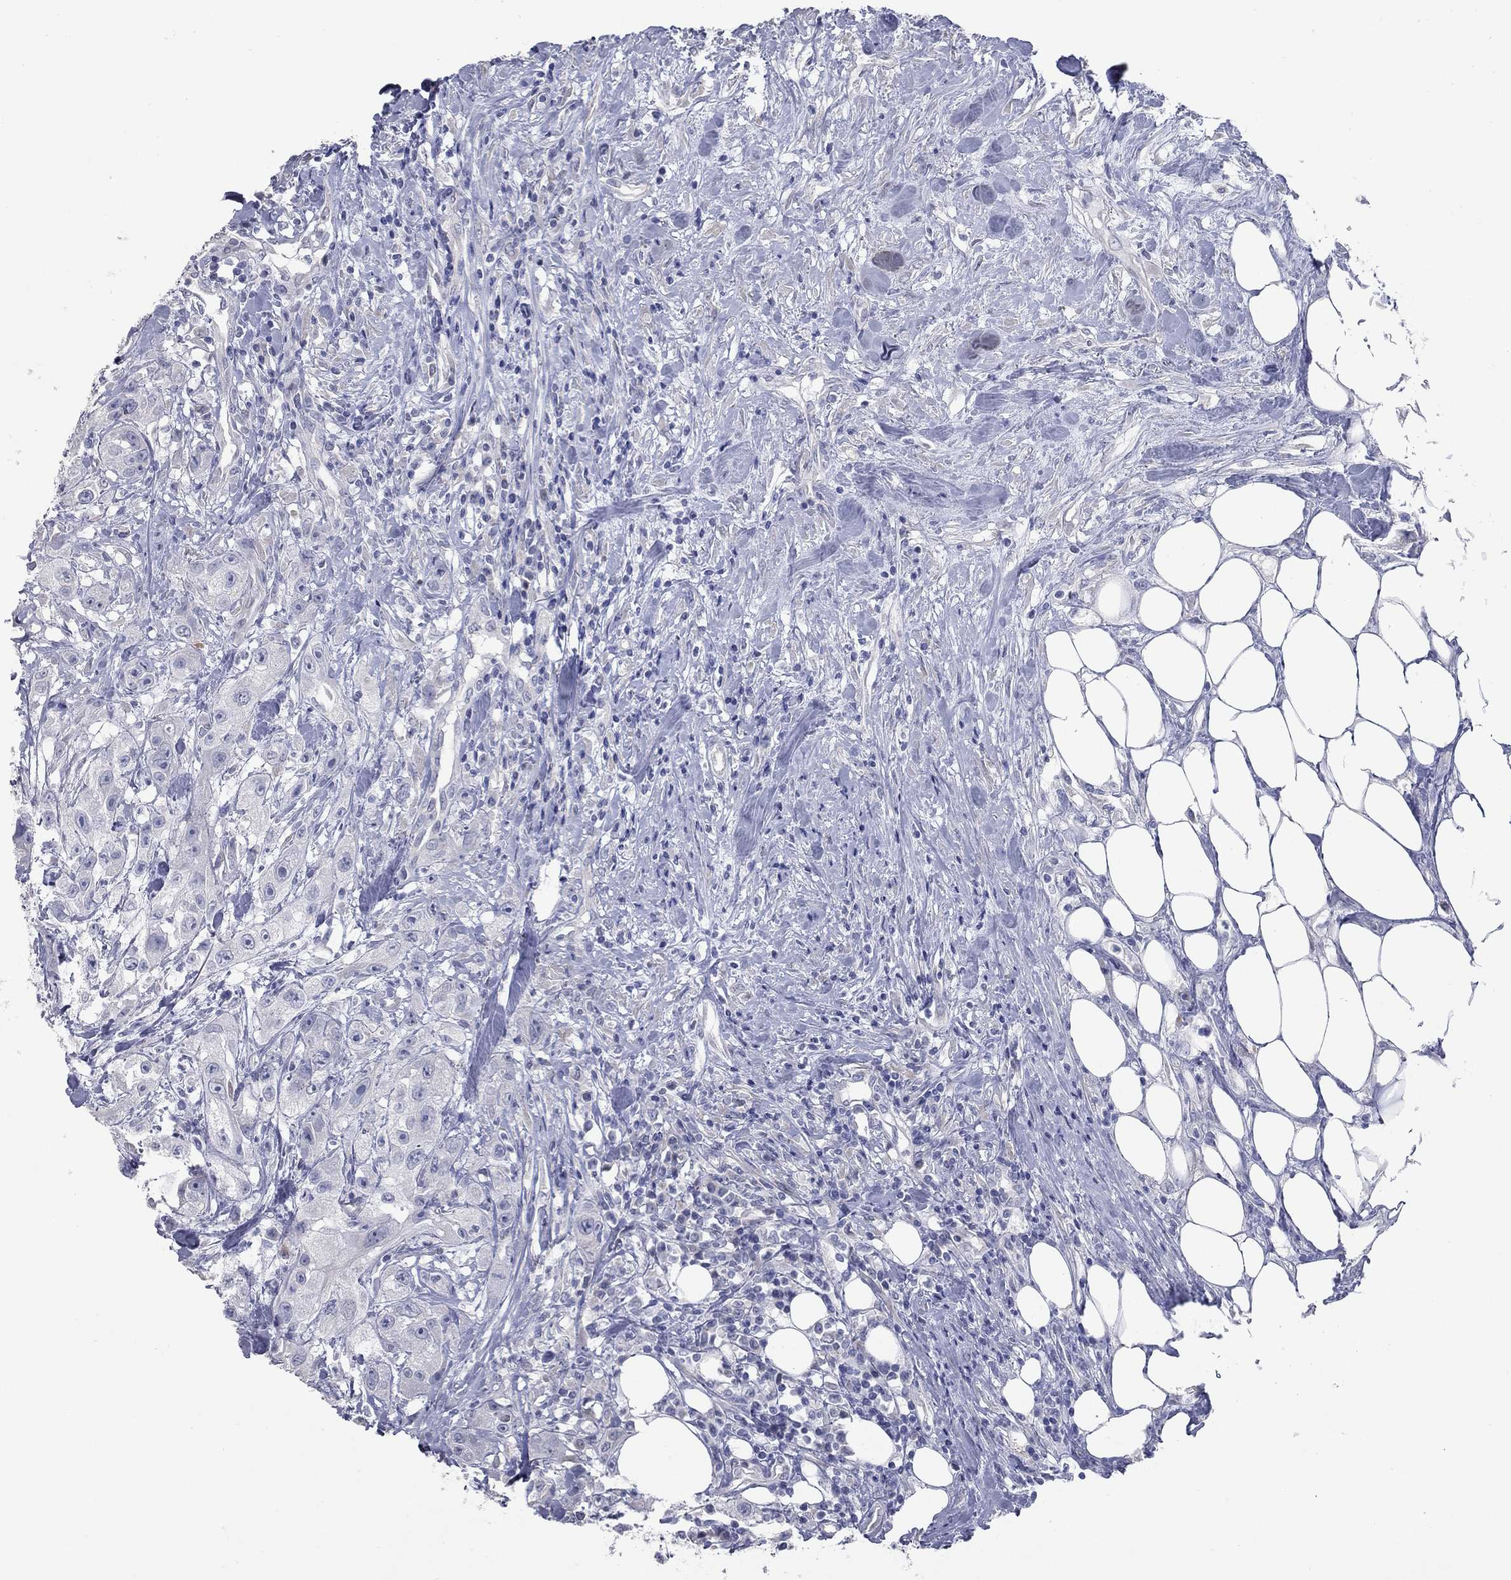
{"staining": {"intensity": "negative", "quantity": "none", "location": "none"}, "tissue": "urothelial cancer", "cell_type": "Tumor cells", "image_type": "cancer", "snomed": [{"axis": "morphology", "description": "Urothelial carcinoma, High grade"}, {"axis": "topography", "description": "Urinary bladder"}], "caption": "This is an immunohistochemistry micrograph of urothelial cancer. There is no positivity in tumor cells.", "gene": "TAC1", "patient": {"sex": "male", "age": 79}}